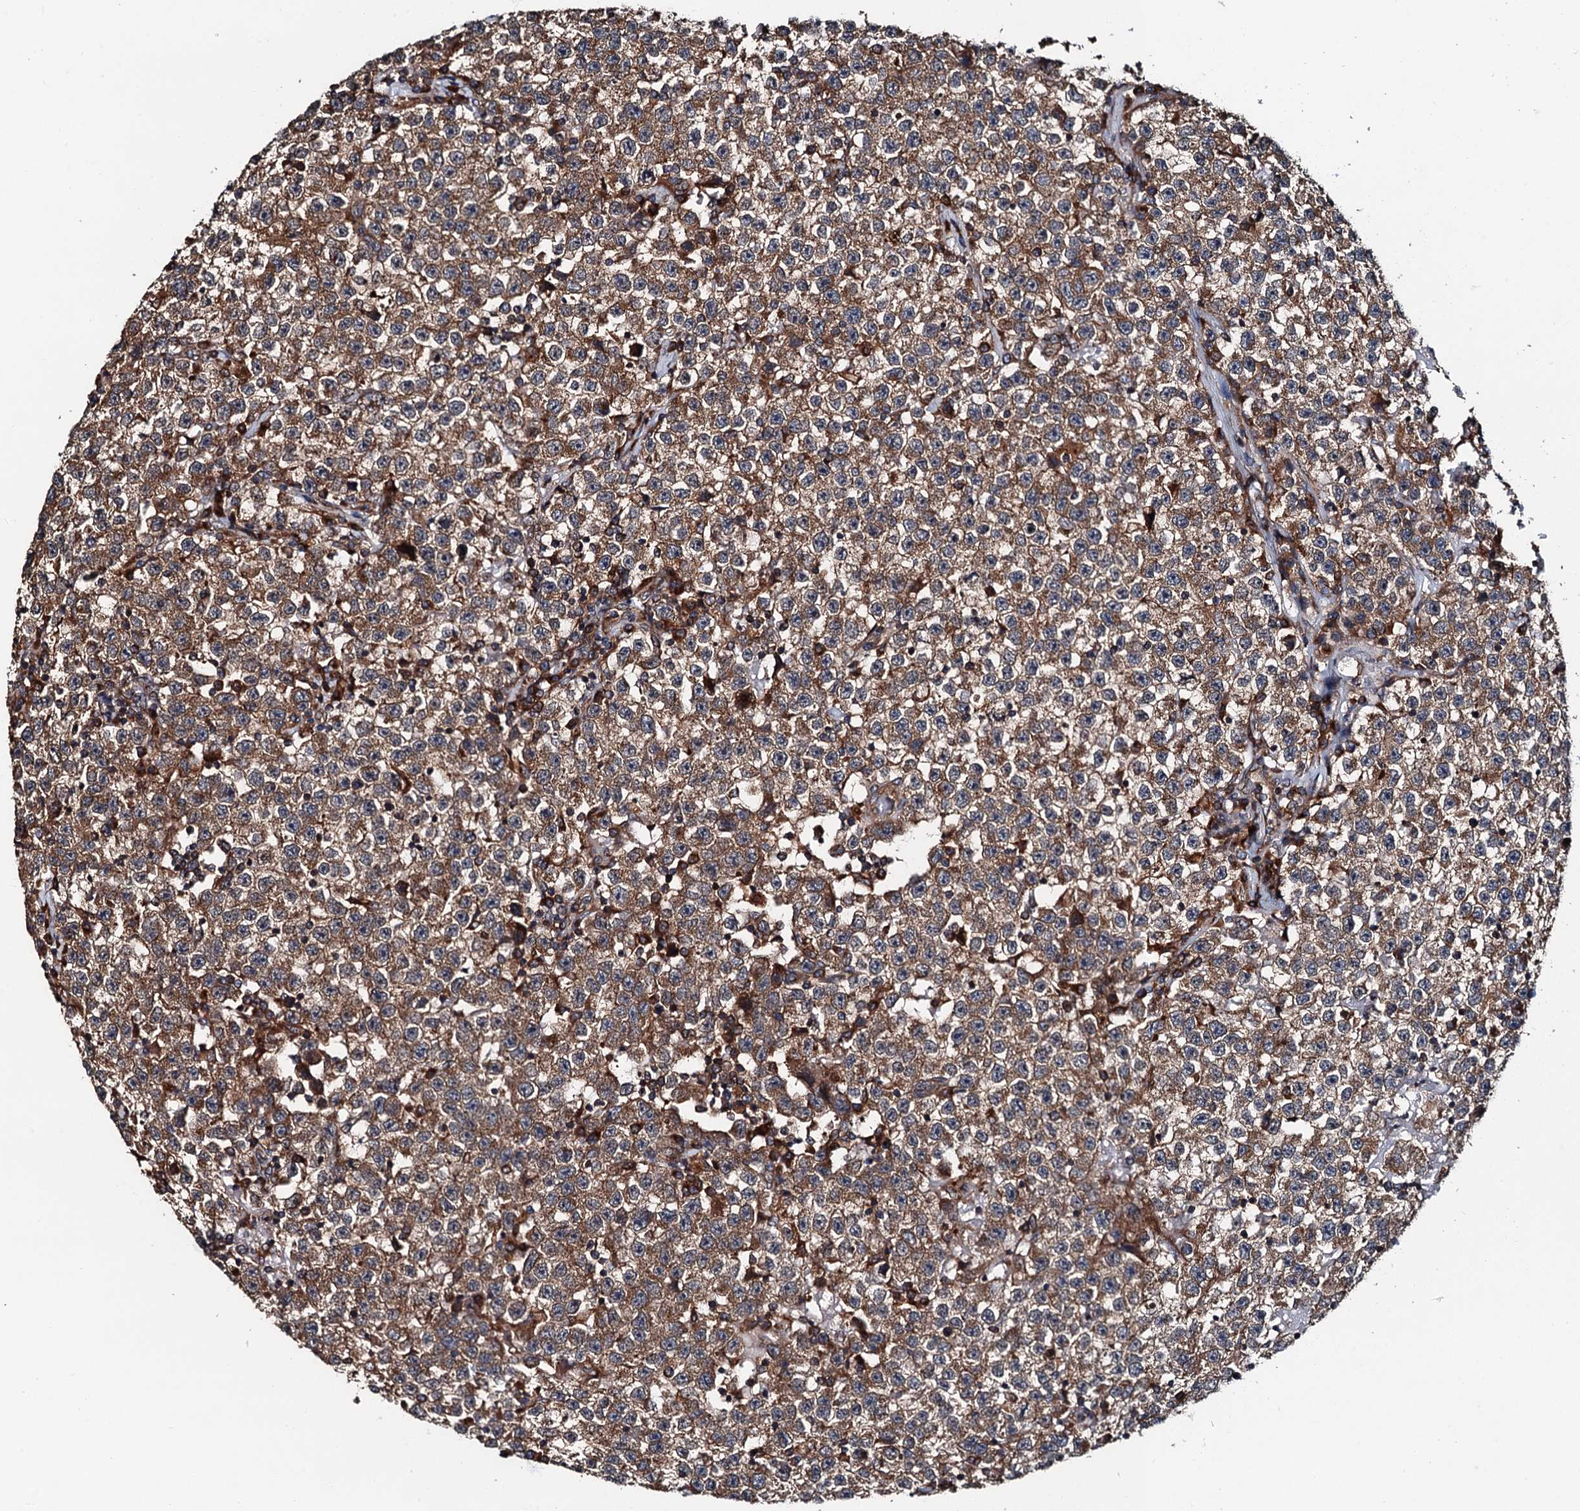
{"staining": {"intensity": "moderate", "quantity": ">75%", "location": "cytoplasmic/membranous"}, "tissue": "testis cancer", "cell_type": "Tumor cells", "image_type": "cancer", "snomed": [{"axis": "morphology", "description": "Seminoma, NOS"}, {"axis": "topography", "description": "Testis"}], "caption": "This photomicrograph reveals IHC staining of human testis cancer (seminoma), with medium moderate cytoplasmic/membranous staining in approximately >75% of tumor cells.", "gene": "COG3", "patient": {"sex": "male", "age": 22}}